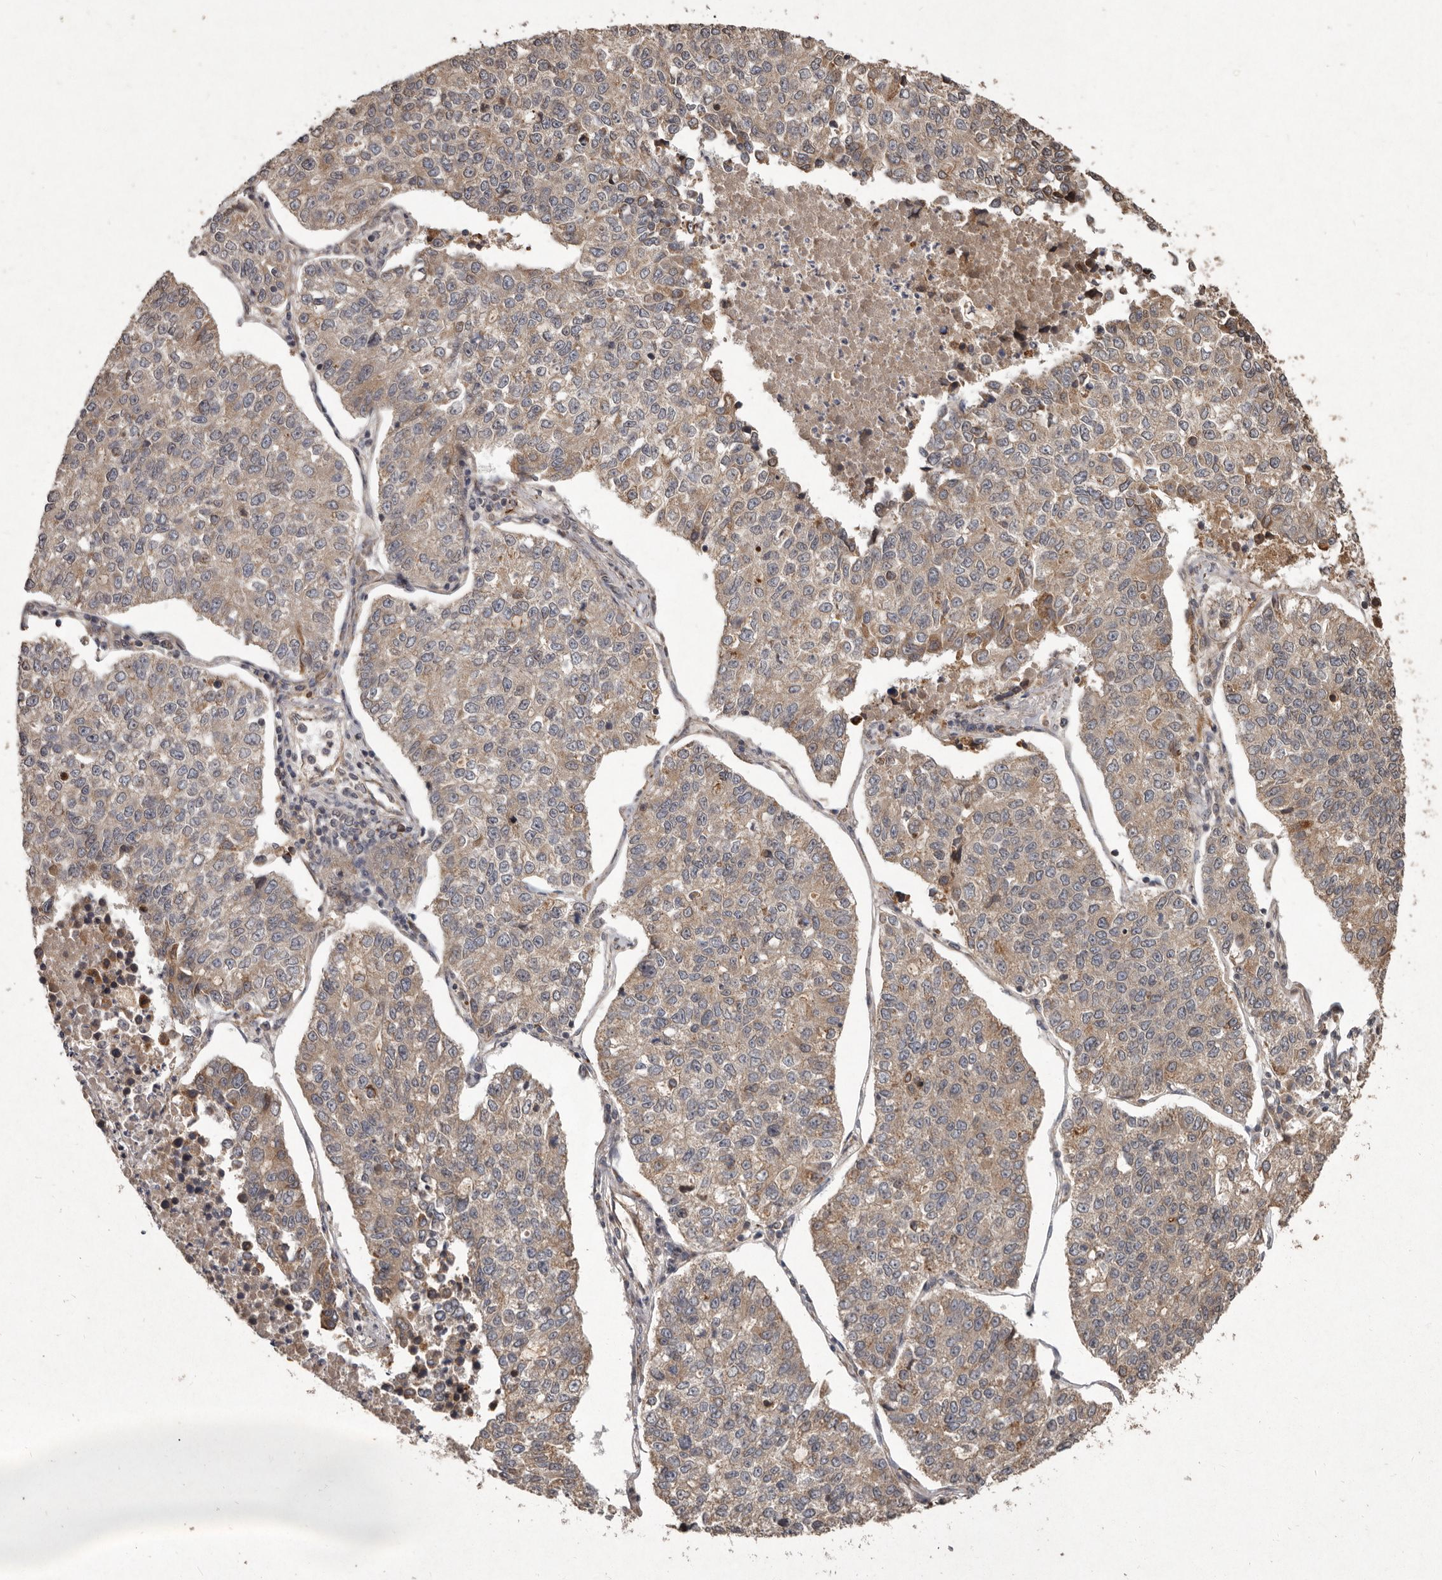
{"staining": {"intensity": "weak", "quantity": ">75%", "location": "cytoplasmic/membranous"}, "tissue": "lung cancer", "cell_type": "Tumor cells", "image_type": "cancer", "snomed": [{"axis": "morphology", "description": "Adenocarcinoma, NOS"}, {"axis": "topography", "description": "Lung"}], "caption": "Lung adenocarcinoma tissue exhibits weak cytoplasmic/membranous positivity in approximately >75% of tumor cells, visualized by immunohistochemistry.", "gene": "SEMA3A", "patient": {"sex": "male", "age": 49}}